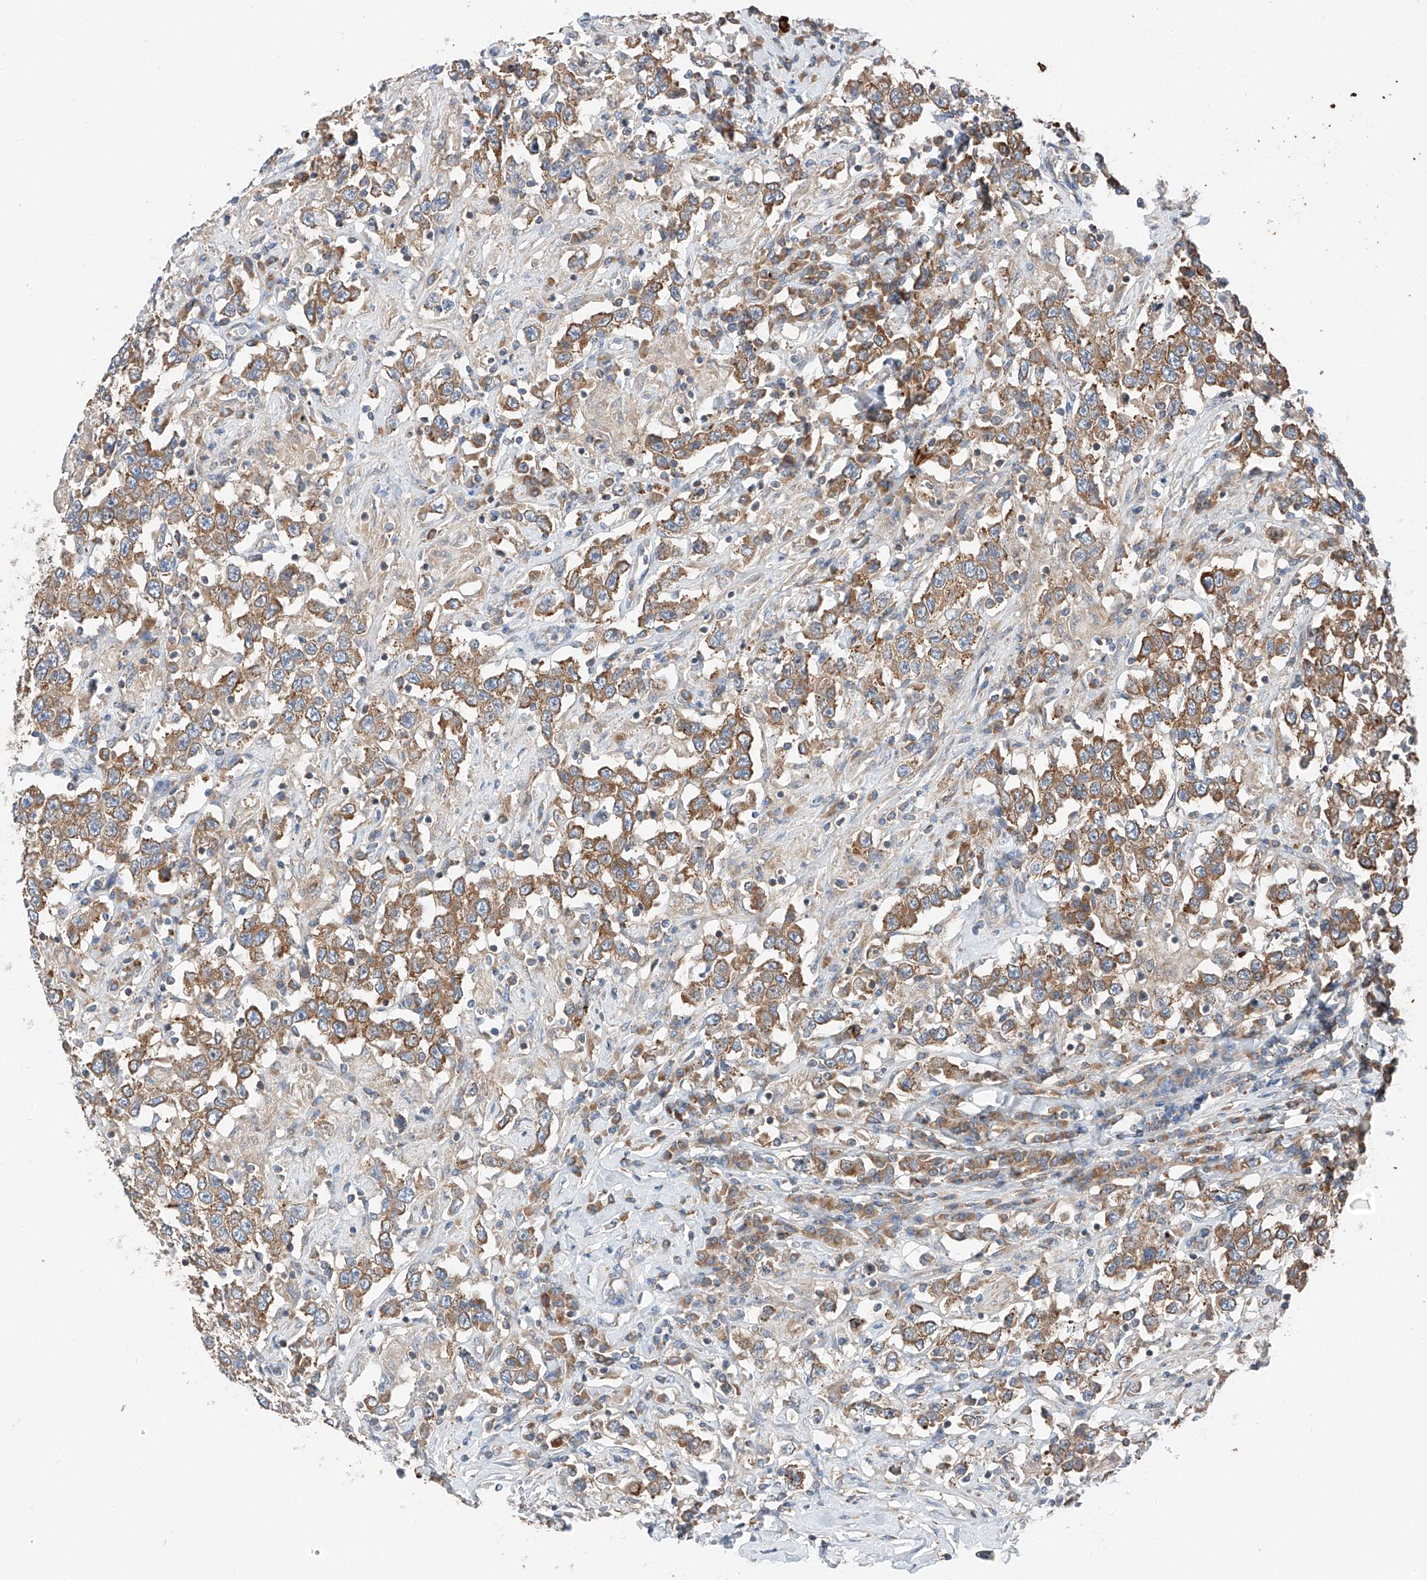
{"staining": {"intensity": "moderate", "quantity": ">75%", "location": "cytoplasmic/membranous"}, "tissue": "testis cancer", "cell_type": "Tumor cells", "image_type": "cancer", "snomed": [{"axis": "morphology", "description": "Seminoma, NOS"}, {"axis": "topography", "description": "Testis"}], "caption": "Immunohistochemistry staining of testis seminoma, which displays medium levels of moderate cytoplasmic/membranous positivity in about >75% of tumor cells indicating moderate cytoplasmic/membranous protein expression. The staining was performed using DAB (brown) for protein detection and nuclei were counterstained in hematoxylin (blue).", "gene": "ZC3H15", "patient": {"sex": "male", "age": 41}}